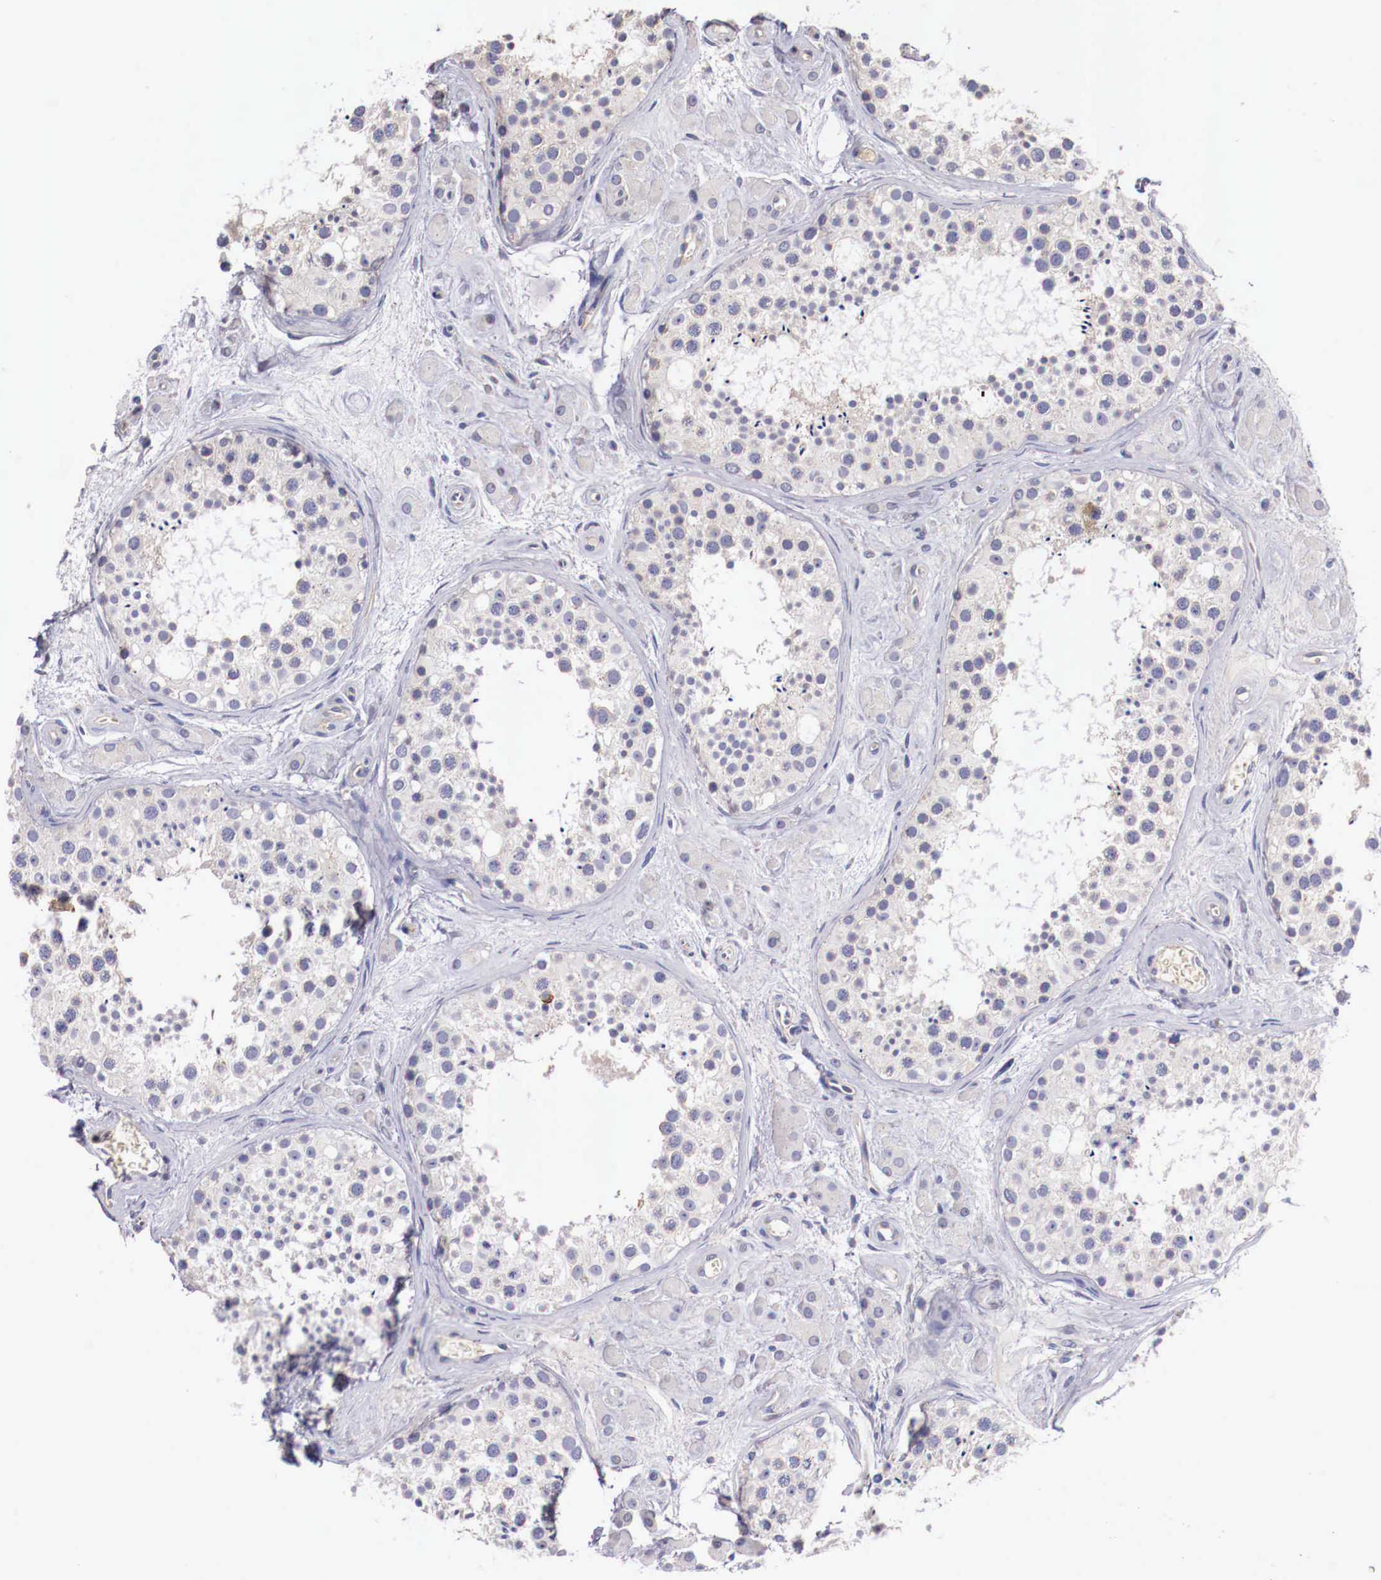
{"staining": {"intensity": "negative", "quantity": "none", "location": "none"}, "tissue": "testis", "cell_type": "Cells in seminiferous ducts", "image_type": "normal", "snomed": [{"axis": "morphology", "description": "Normal tissue, NOS"}, {"axis": "topography", "description": "Testis"}], "caption": "High power microscopy micrograph of an immunohistochemistry (IHC) micrograph of normal testis, revealing no significant expression in cells in seminiferous ducts. Nuclei are stained in blue.", "gene": "PITPNA", "patient": {"sex": "male", "age": 38}}